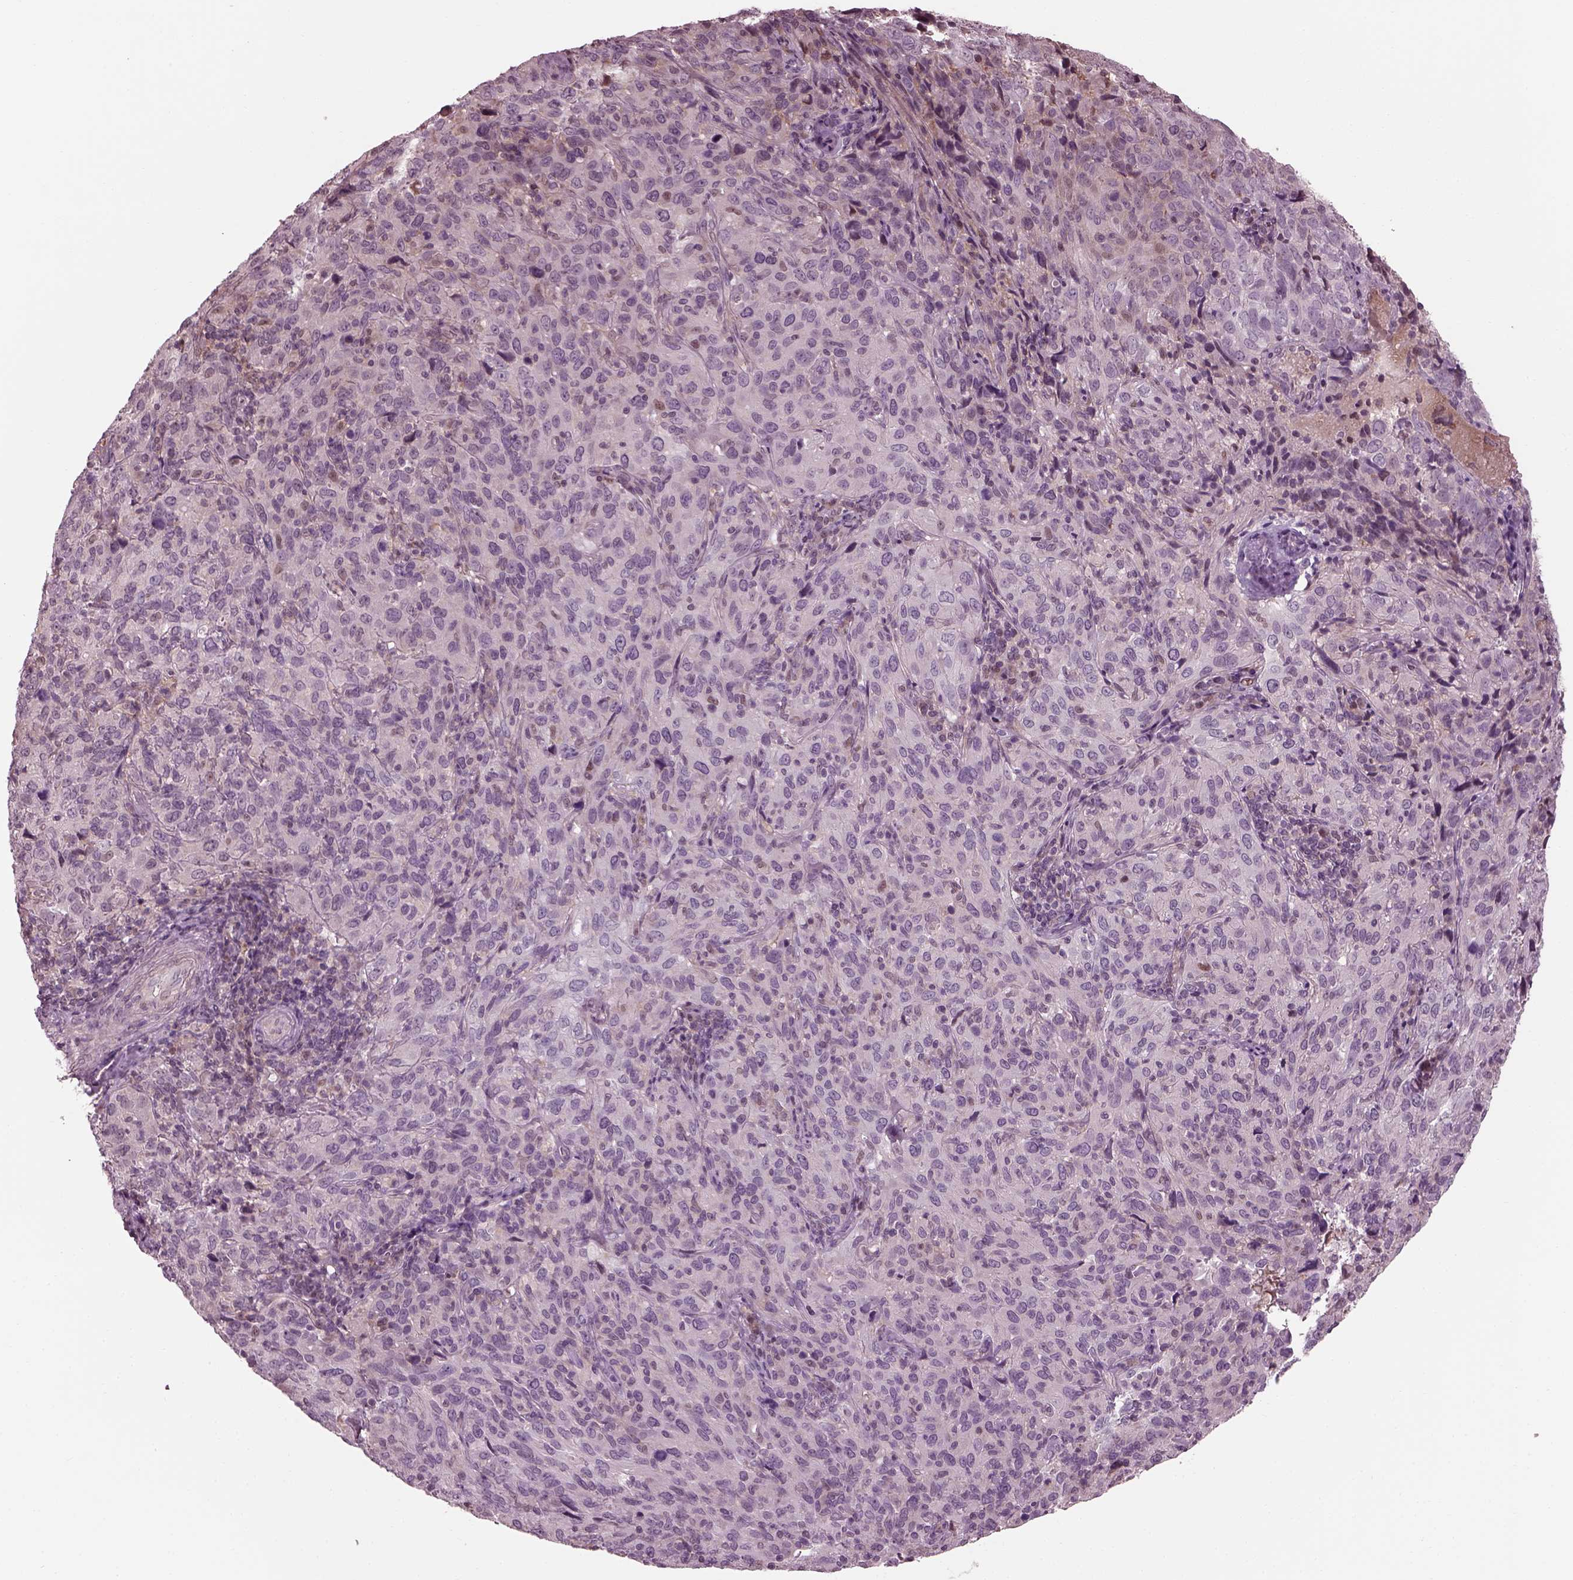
{"staining": {"intensity": "negative", "quantity": "none", "location": "none"}, "tissue": "cervical cancer", "cell_type": "Tumor cells", "image_type": "cancer", "snomed": [{"axis": "morphology", "description": "Squamous cell carcinoma, NOS"}, {"axis": "topography", "description": "Cervix"}], "caption": "Tumor cells show no significant protein staining in squamous cell carcinoma (cervical). The staining was performed using DAB to visualize the protein expression in brown, while the nuclei were stained in blue with hematoxylin (Magnification: 20x).", "gene": "BFSP1", "patient": {"sex": "female", "age": 51}}